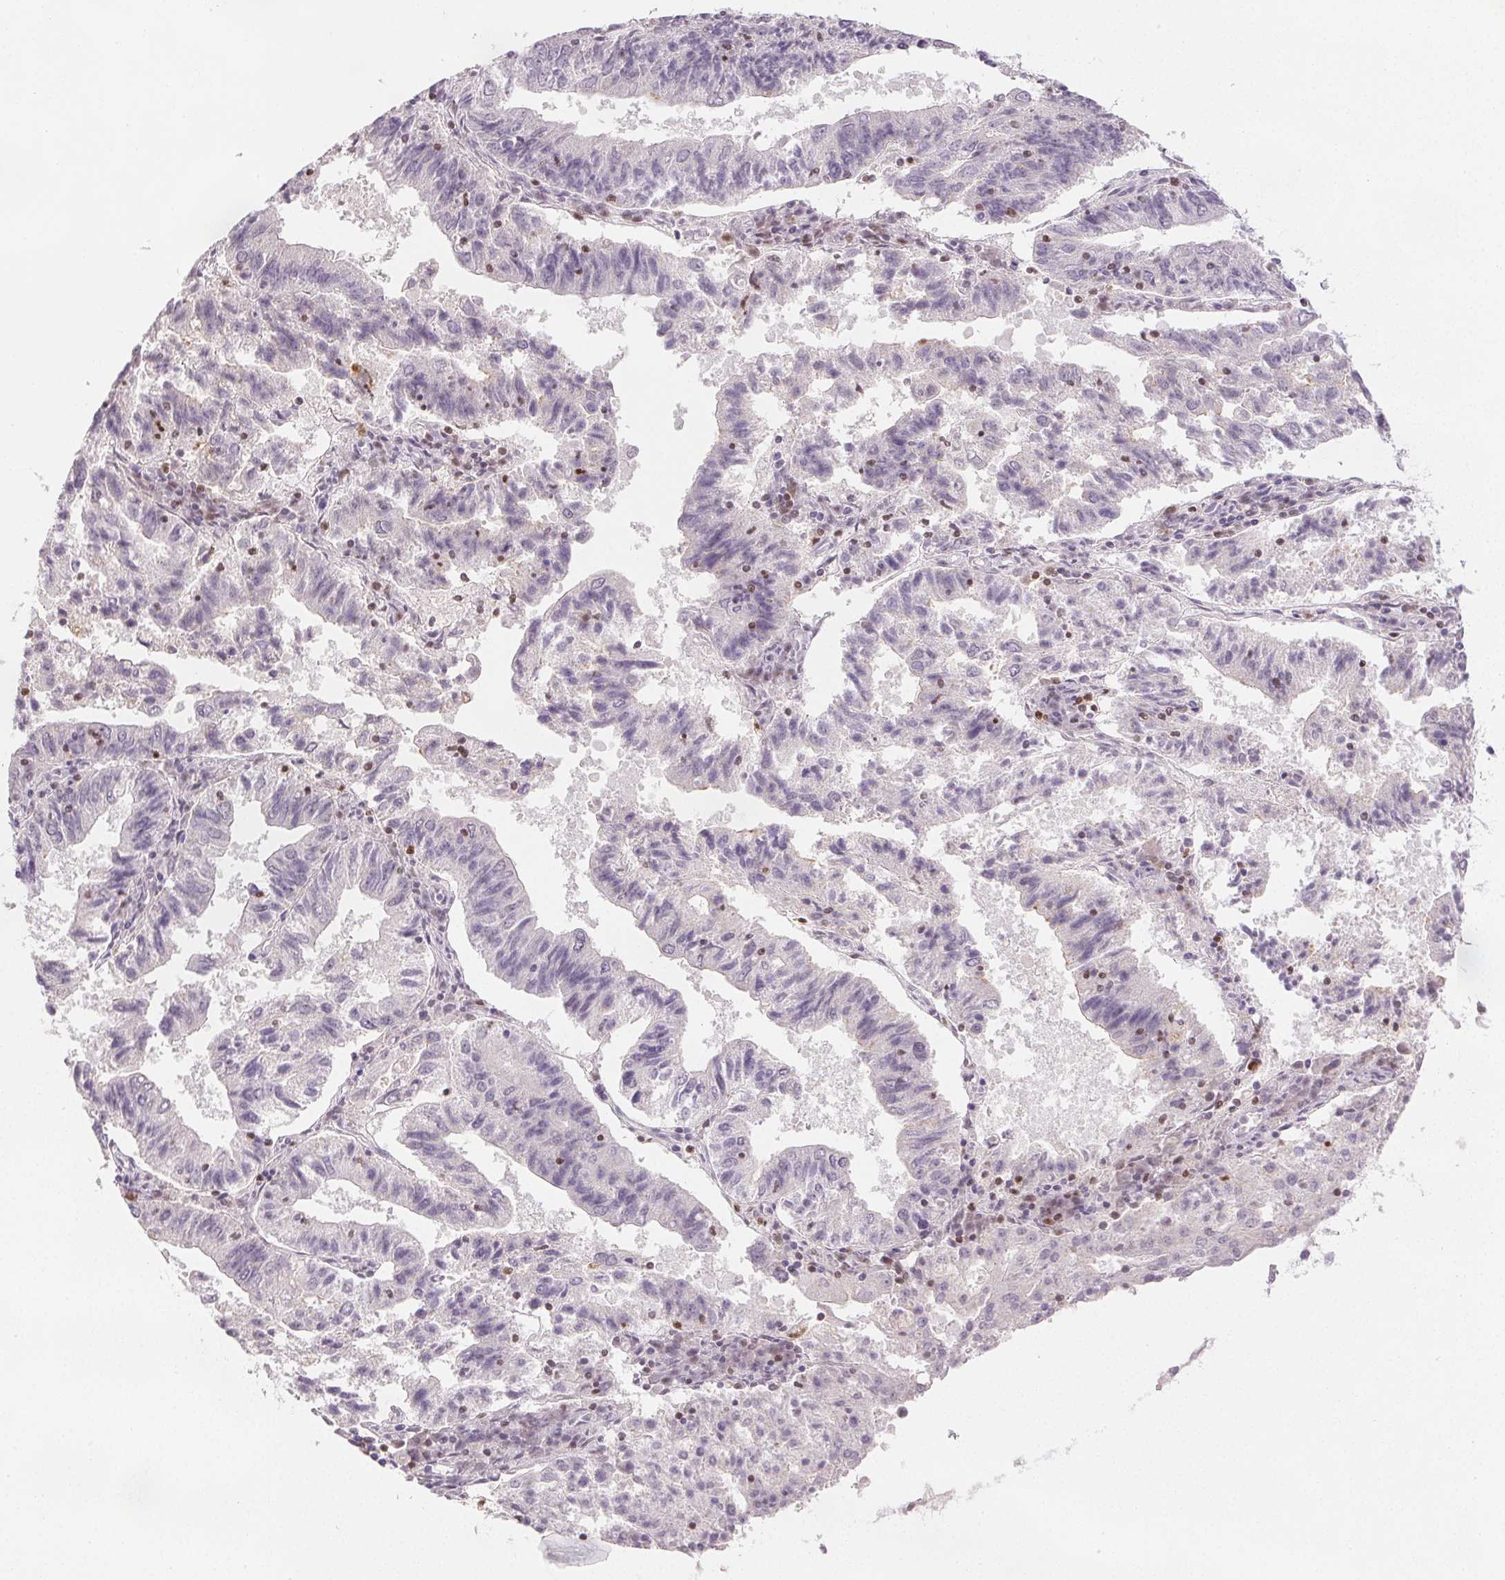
{"staining": {"intensity": "negative", "quantity": "none", "location": "none"}, "tissue": "endometrial cancer", "cell_type": "Tumor cells", "image_type": "cancer", "snomed": [{"axis": "morphology", "description": "Adenocarcinoma, NOS"}, {"axis": "topography", "description": "Endometrium"}], "caption": "Tumor cells are negative for protein expression in human adenocarcinoma (endometrial).", "gene": "RUNX2", "patient": {"sex": "female", "age": 82}}